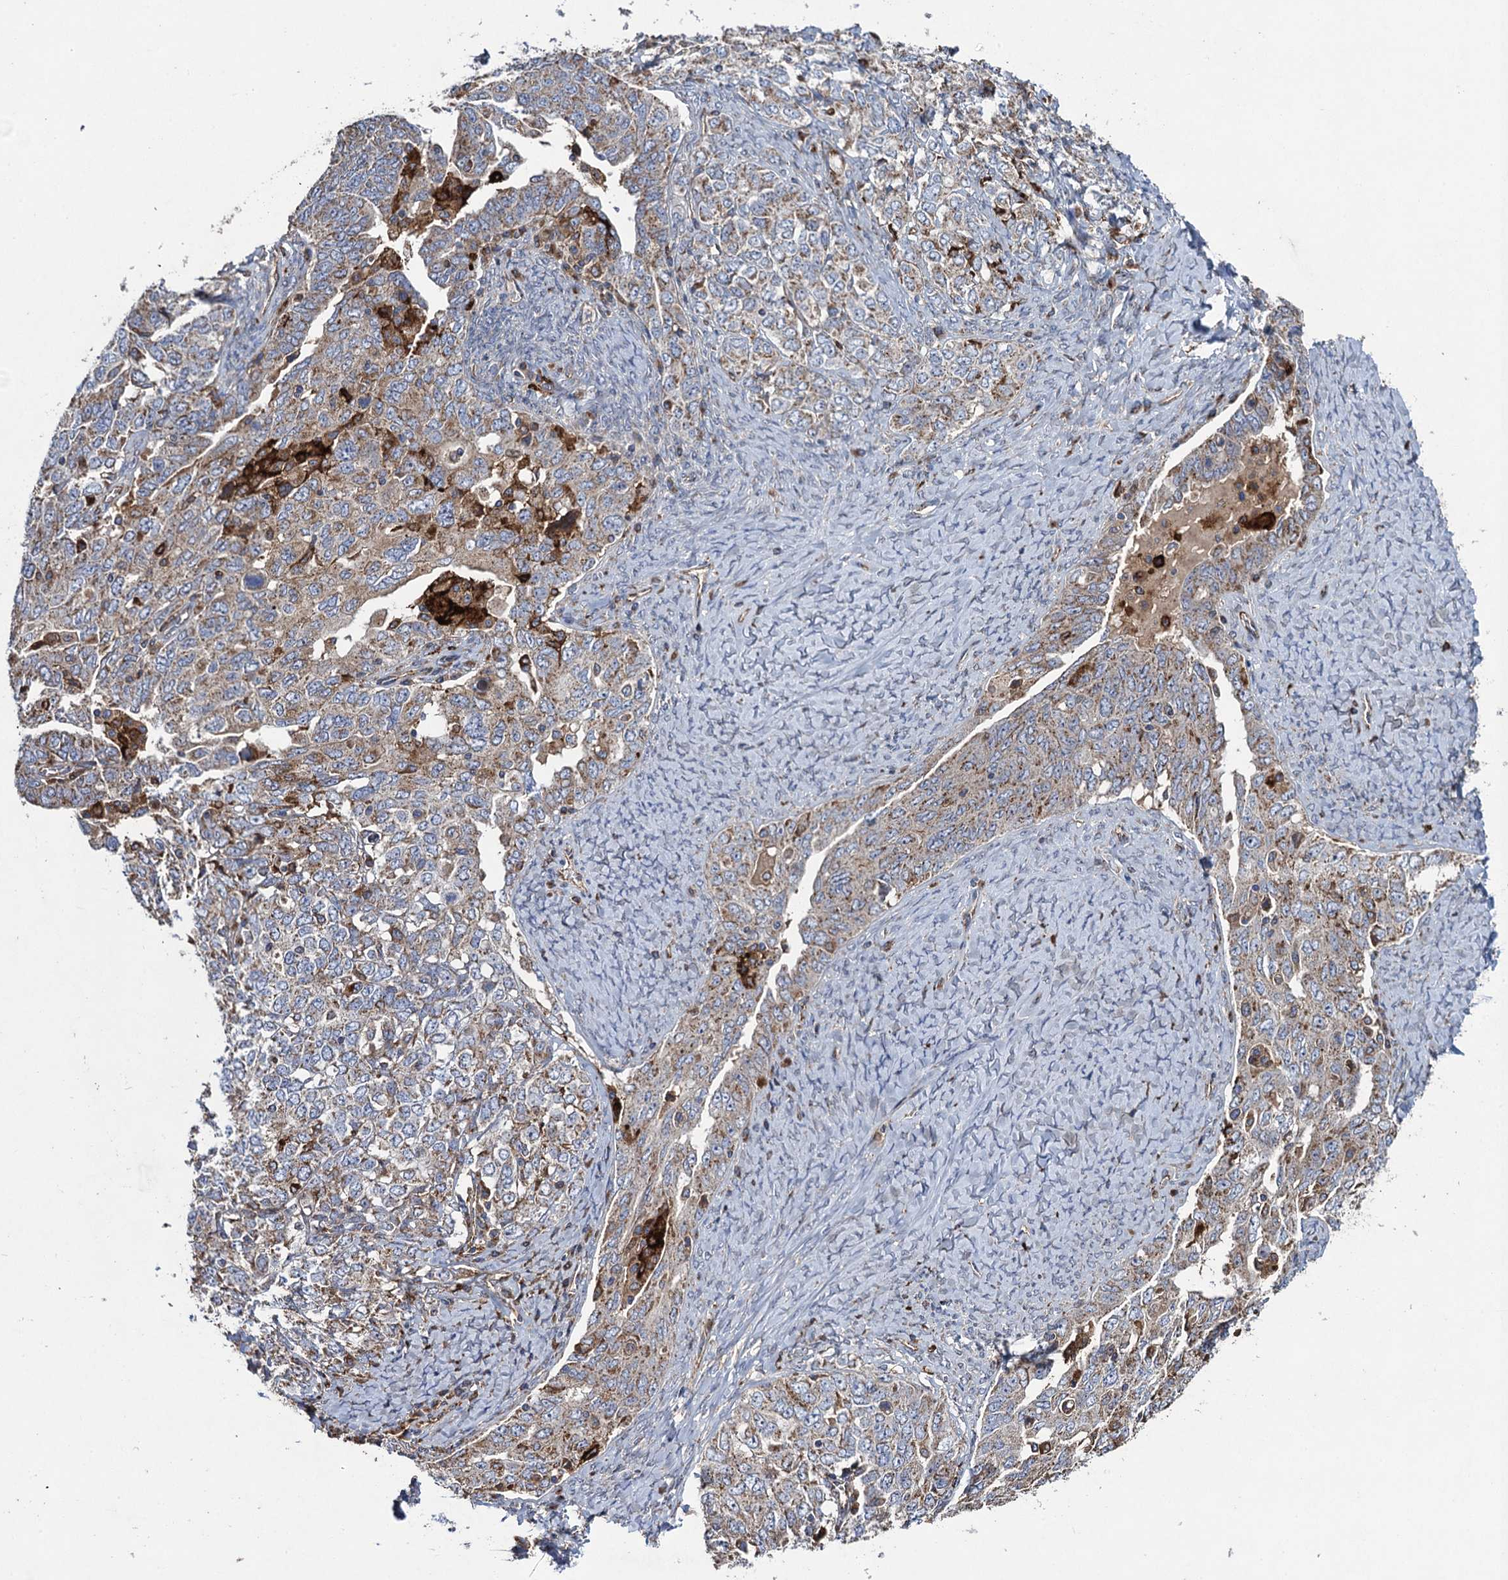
{"staining": {"intensity": "weak", "quantity": ">75%", "location": "cytoplasmic/membranous"}, "tissue": "ovarian cancer", "cell_type": "Tumor cells", "image_type": "cancer", "snomed": [{"axis": "morphology", "description": "Carcinoma, endometroid"}, {"axis": "topography", "description": "Ovary"}], "caption": "Ovarian cancer (endometroid carcinoma) stained with a brown dye reveals weak cytoplasmic/membranous positive positivity in approximately >75% of tumor cells.", "gene": "TXNDC11", "patient": {"sex": "female", "age": 62}}